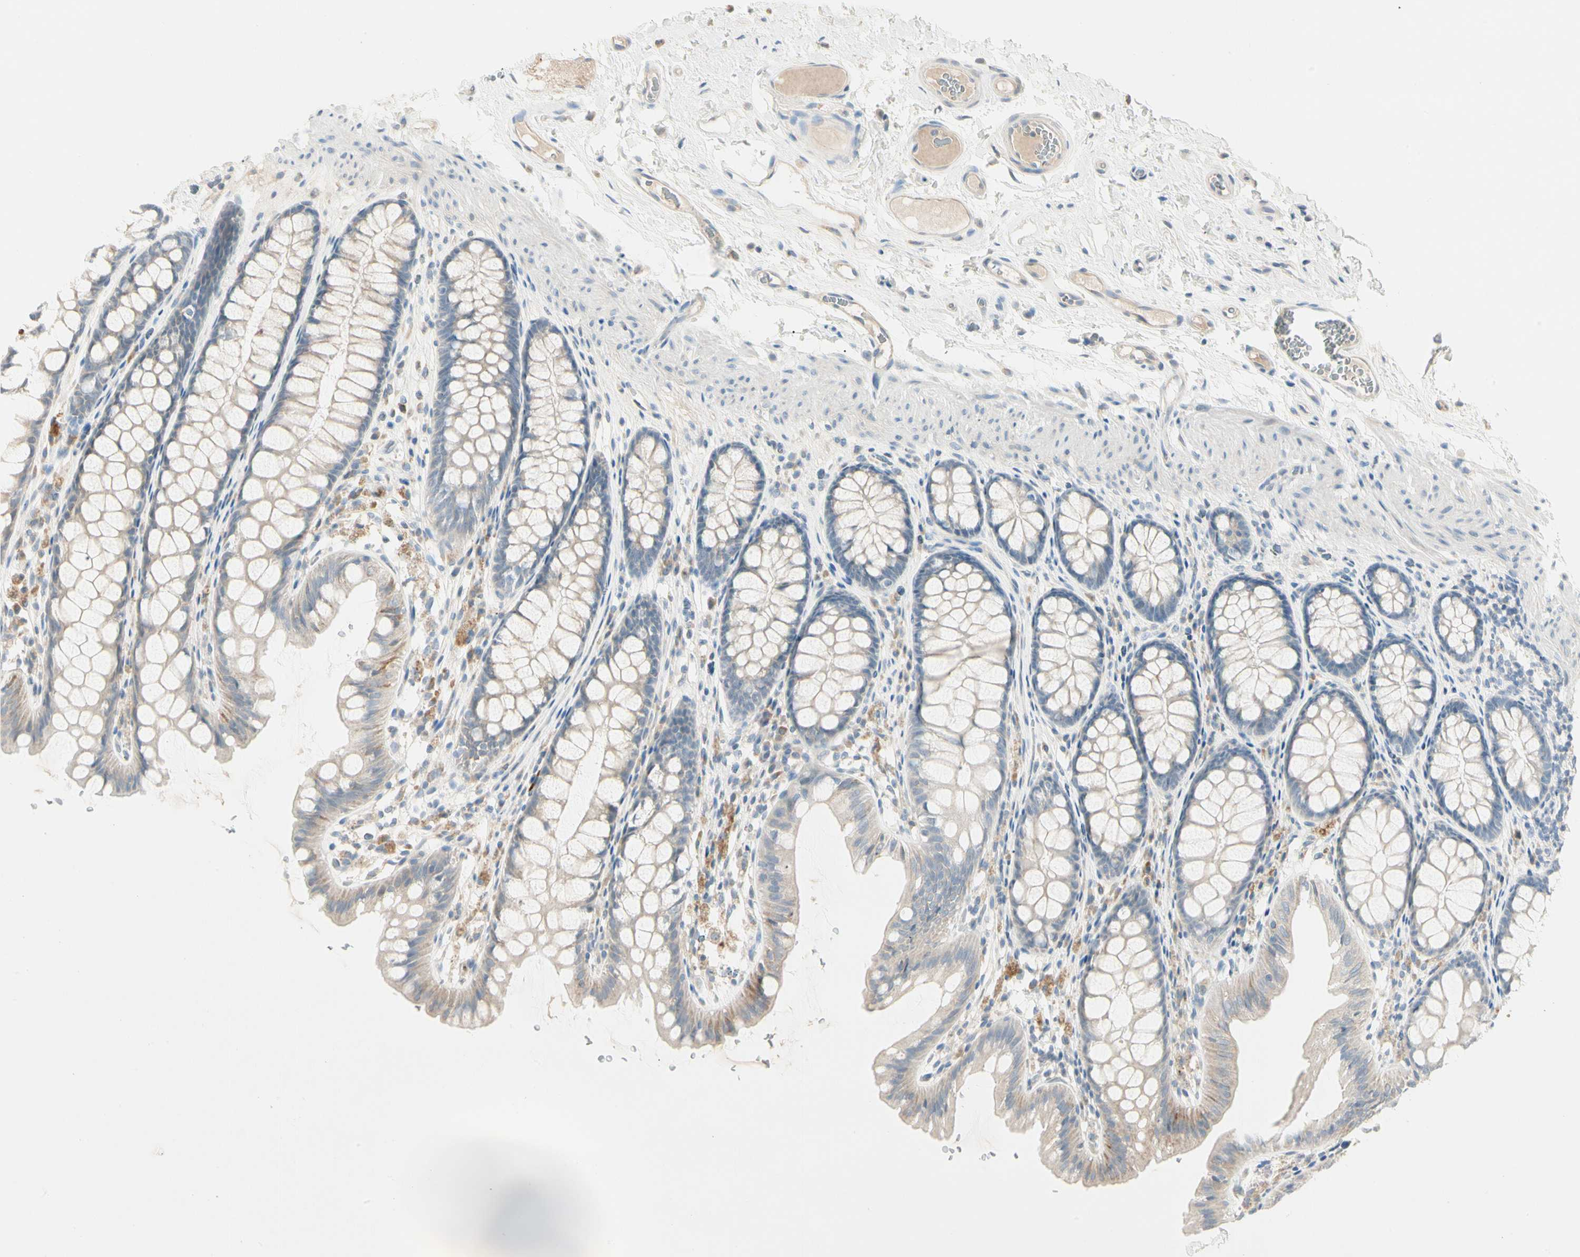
{"staining": {"intensity": "negative", "quantity": "none", "location": "none"}, "tissue": "colon", "cell_type": "Endothelial cells", "image_type": "normal", "snomed": [{"axis": "morphology", "description": "Normal tissue, NOS"}, {"axis": "topography", "description": "Colon"}], "caption": "Endothelial cells show no significant protein positivity in benign colon. (DAB (3,3'-diaminobenzidine) IHC visualized using brightfield microscopy, high magnification).", "gene": "ALDH18A1", "patient": {"sex": "female", "age": 55}}